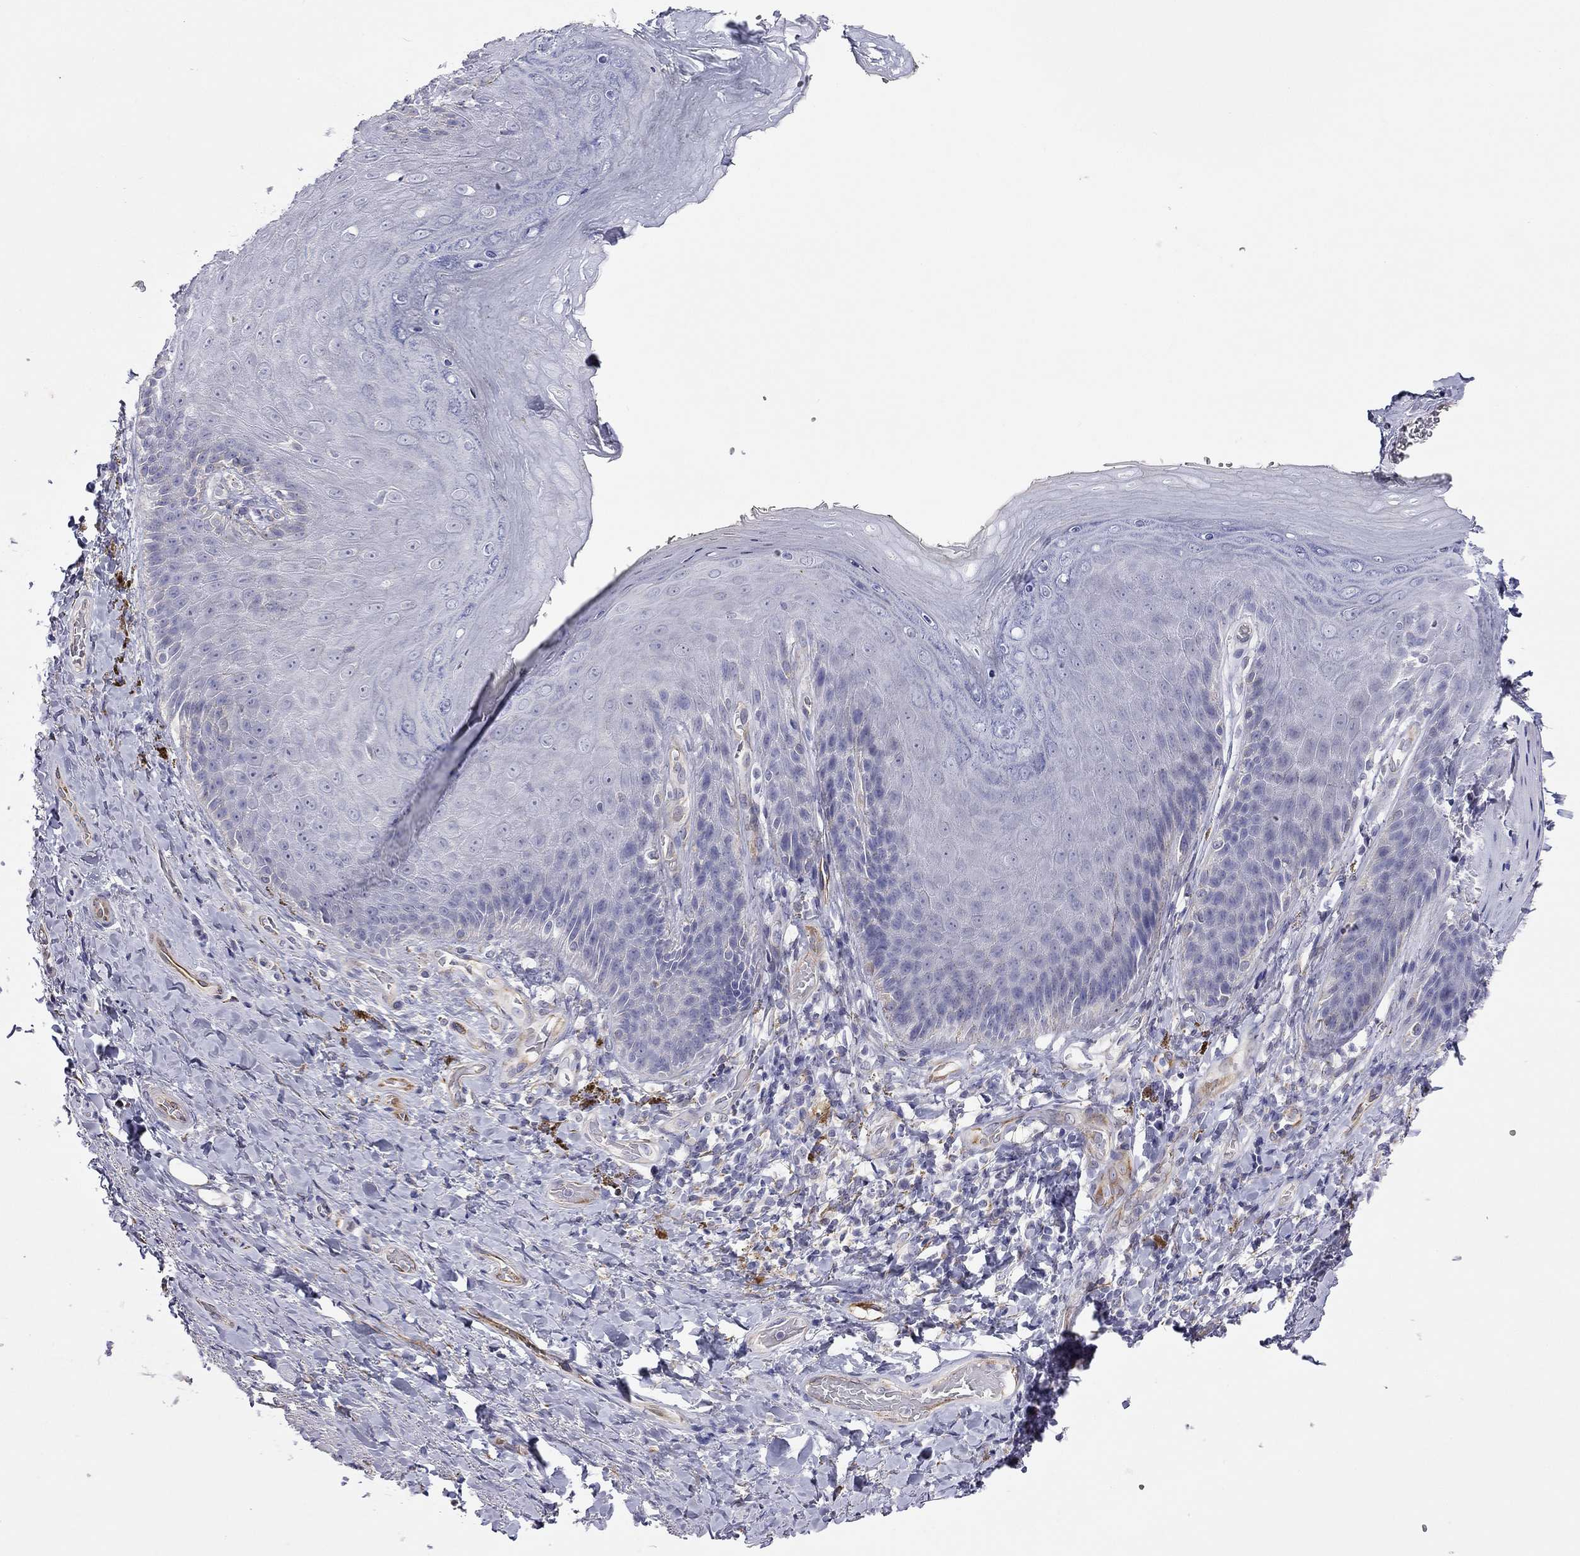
{"staining": {"intensity": "negative", "quantity": "none", "location": "none"}, "tissue": "adipose tissue", "cell_type": "Adipocytes", "image_type": "normal", "snomed": [{"axis": "morphology", "description": "Normal tissue, NOS"}, {"axis": "topography", "description": "Anal"}, {"axis": "topography", "description": "Peripheral nerve tissue"}], "caption": "High power microscopy image of an immunohistochemistry histopathology image of unremarkable adipose tissue, revealing no significant staining in adipocytes.", "gene": "RTL1", "patient": {"sex": "male", "age": 53}}